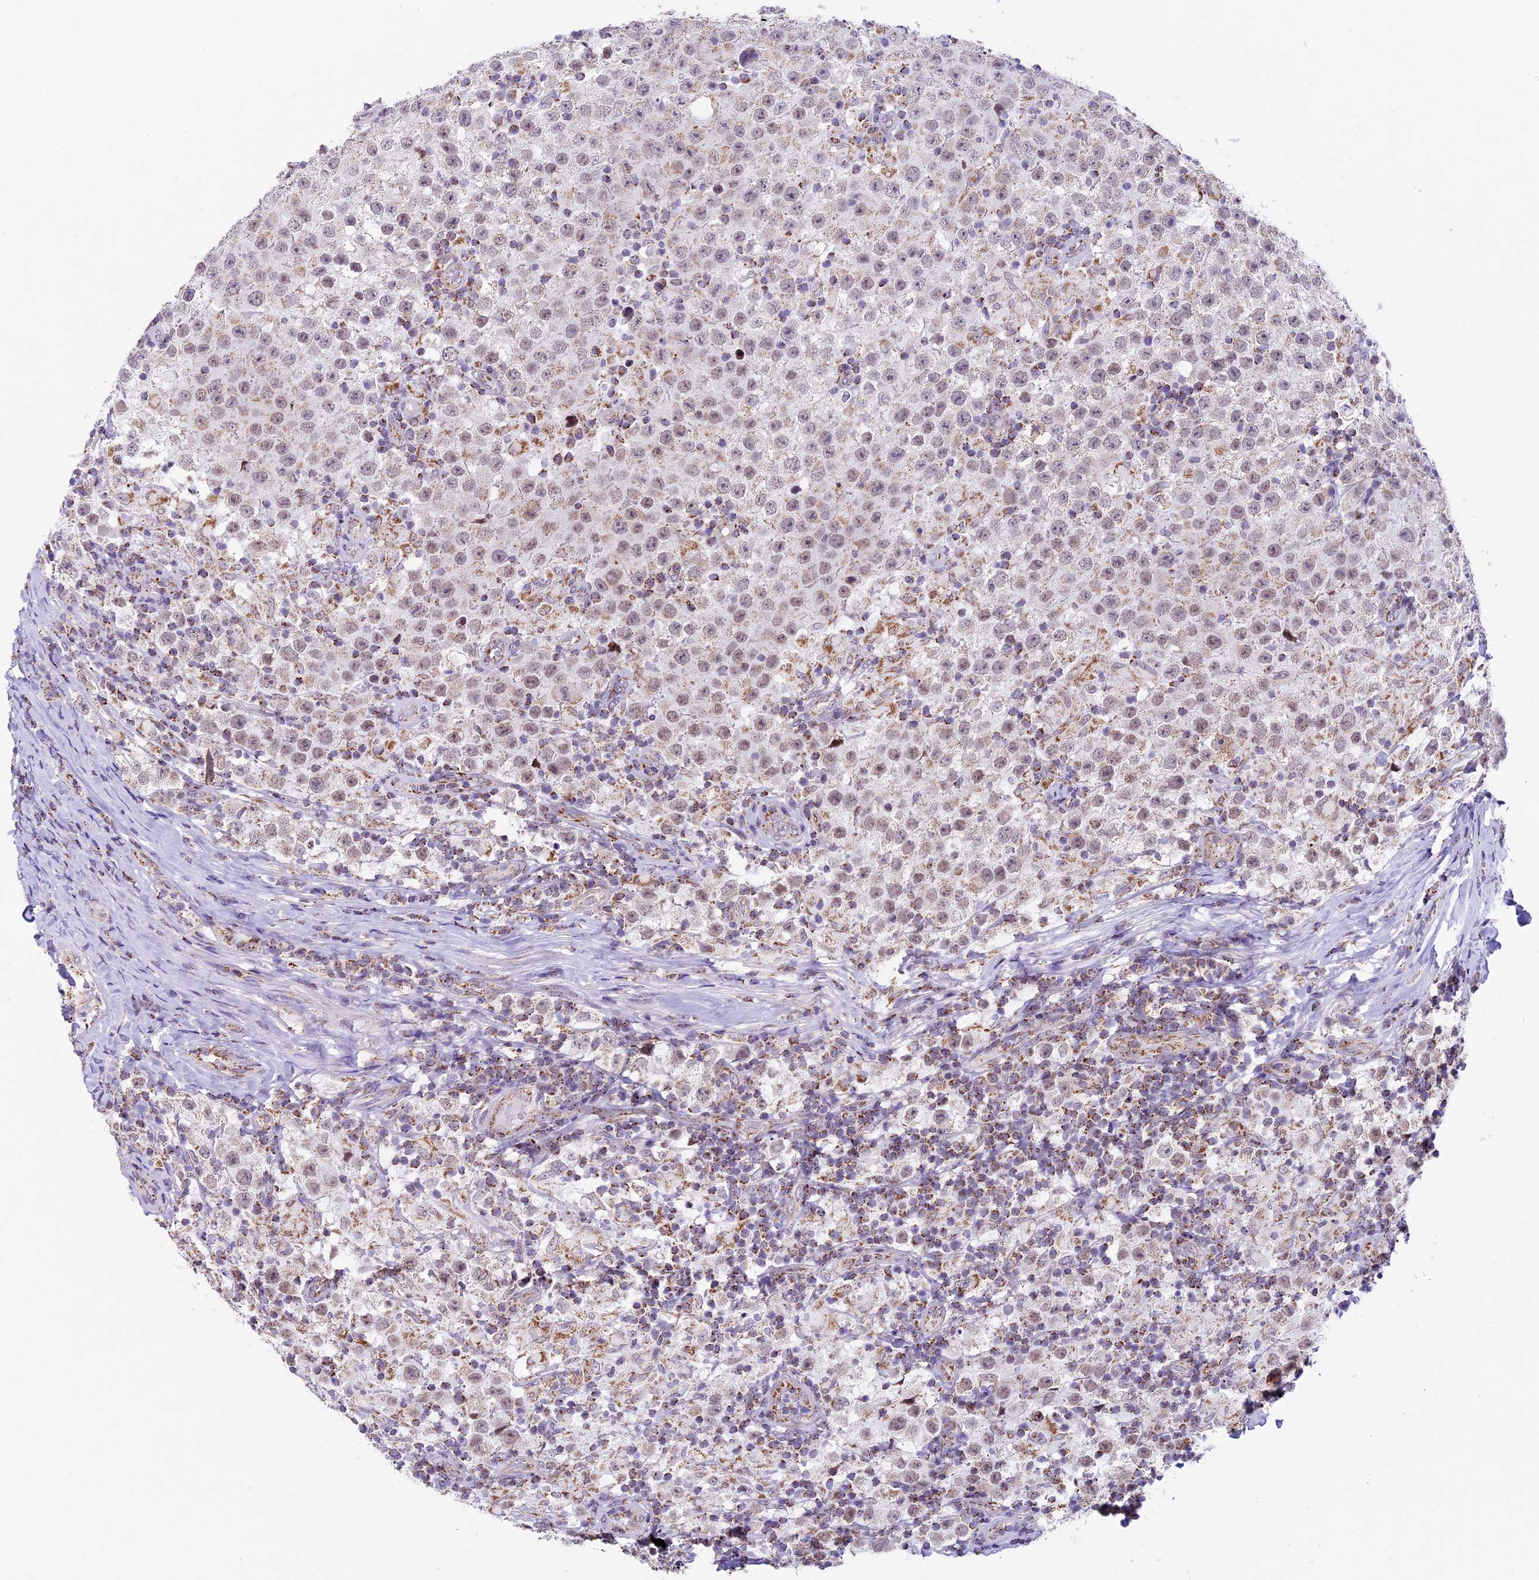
{"staining": {"intensity": "weak", "quantity": "25%-75%", "location": "cytoplasmic/membranous"}, "tissue": "testis cancer", "cell_type": "Tumor cells", "image_type": "cancer", "snomed": [{"axis": "morphology", "description": "Normal tissue, NOS"}, {"axis": "morphology", "description": "Urothelial carcinoma, High grade"}, {"axis": "morphology", "description": "Seminoma, NOS"}, {"axis": "morphology", "description": "Carcinoma, Embryonal, NOS"}, {"axis": "topography", "description": "Urinary bladder"}, {"axis": "topography", "description": "Testis"}], "caption": "Protein positivity by IHC exhibits weak cytoplasmic/membranous expression in about 25%-75% of tumor cells in testis embryonal carcinoma. (Stains: DAB in brown, nuclei in blue, Microscopy: brightfield microscopy at high magnification).", "gene": "TFAM", "patient": {"sex": "male", "age": 41}}